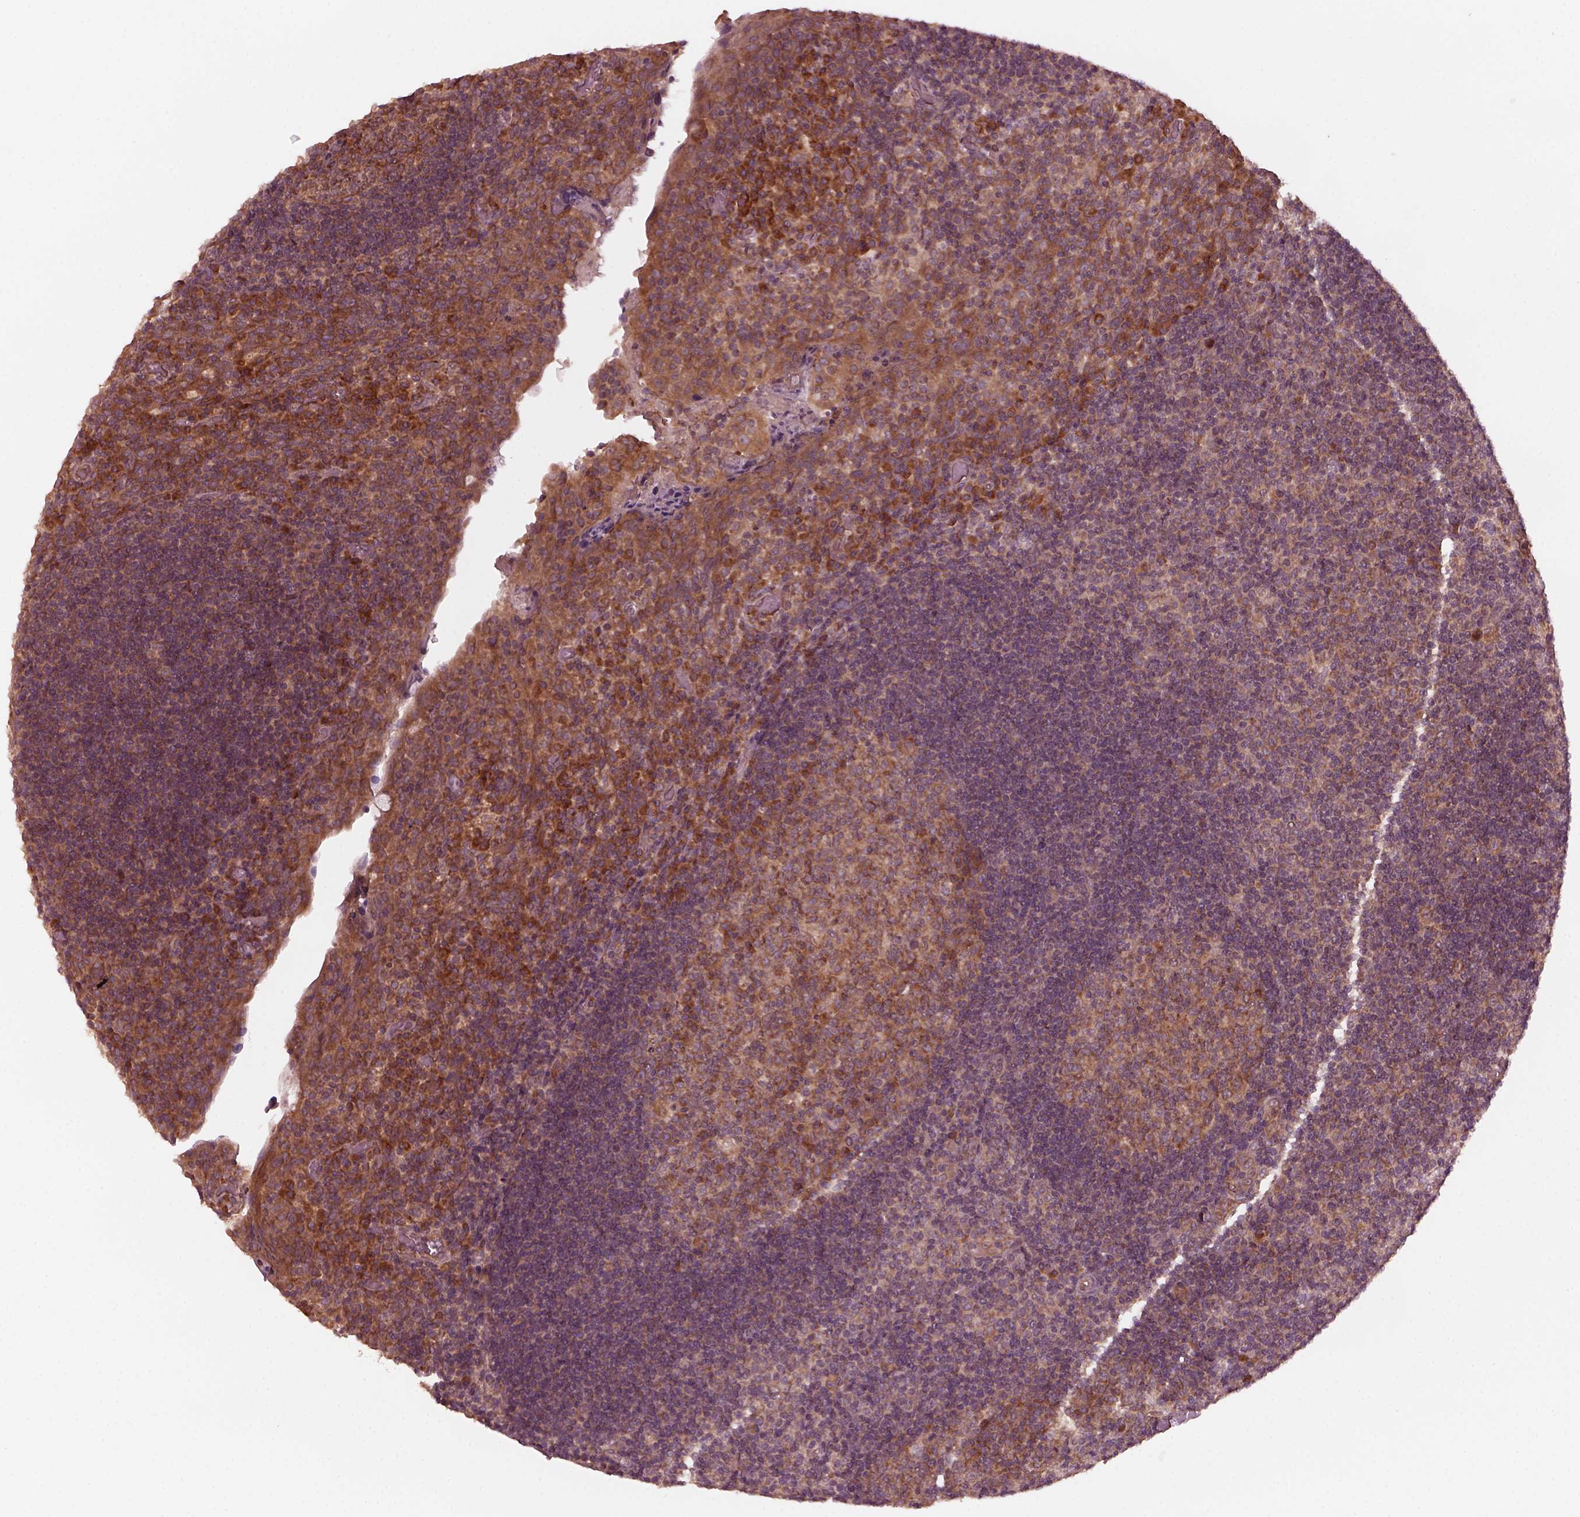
{"staining": {"intensity": "moderate", "quantity": "<25%", "location": "cytoplasmic/membranous"}, "tissue": "tonsil", "cell_type": "Germinal center cells", "image_type": "normal", "snomed": [{"axis": "morphology", "description": "Normal tissue, NOS"}, {"axis": "topography", "description": "Tonsil"}], "caption": "Immunohistochemistry (IHC) of unremarkable human tonsil exhibits low levels of moderate cytoplasmic/membranous staining in approximately <25% of germinal center cells.", "gene": "FAF2", "patient": {"sex": "male", "age": 17}}